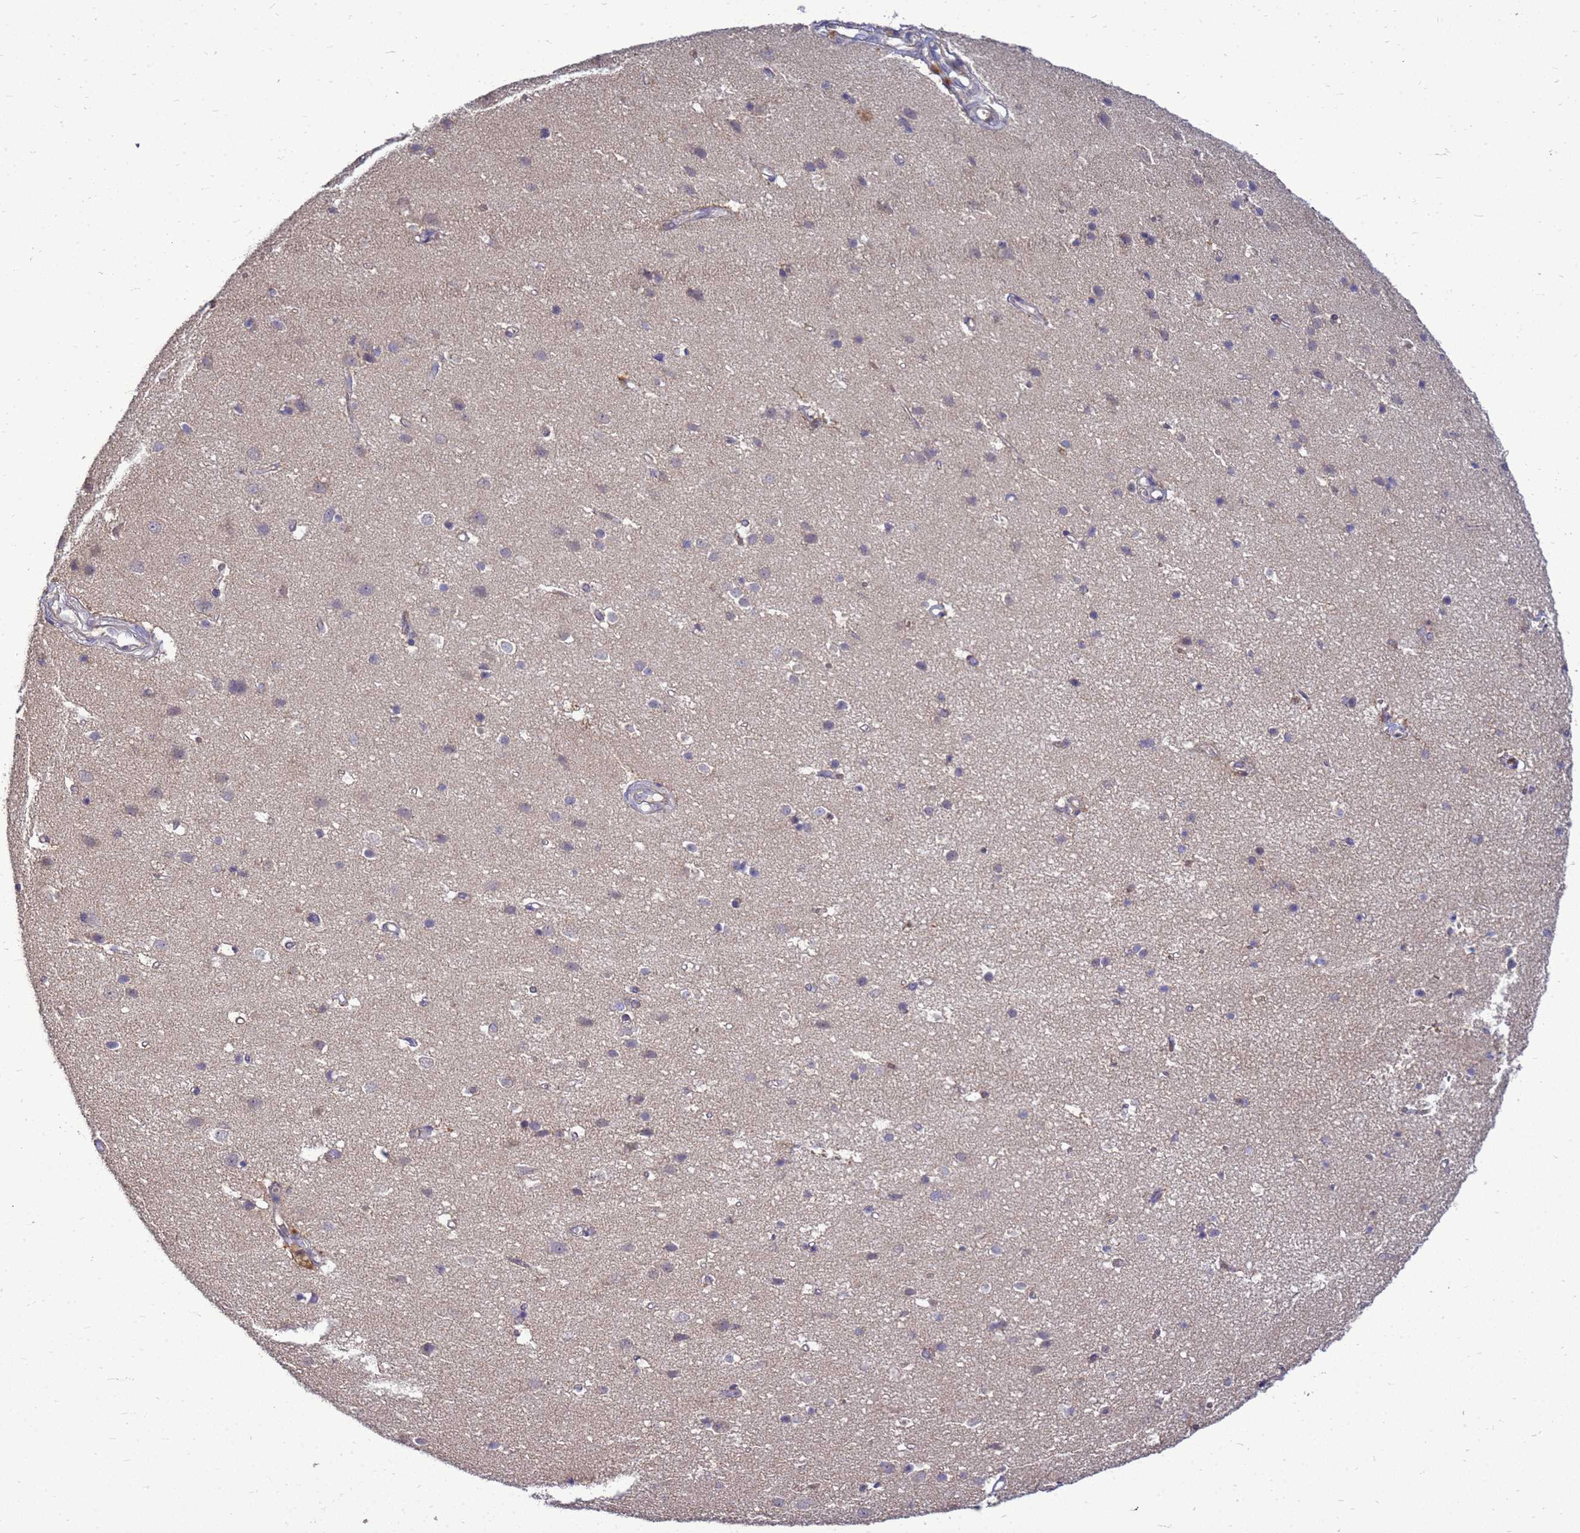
{"staining": {"intensity": "moderate", "quantity": "25%-75%", "location": "cytoplasmic/membranous"}, "tissue": "cerebral cortex", "cell_type": "Endothelial cells", "image_type": "normal", "snomed": [{"axis": "morphology", "description": "Normal tissue, NOS"}, {"axis": "topography", "description": "Cerebral cortex"}], "caption": "High-power microscopy captured an immunohistochemistry (IHC) micrograph of benign cerebral cortex, revealing moderate cytoplasmic/membranous positivity in approximately 25%-75% of endothelial cells.", "gene": "EIF4EBP3", "patient": {"sex": "male", "age": 54}}